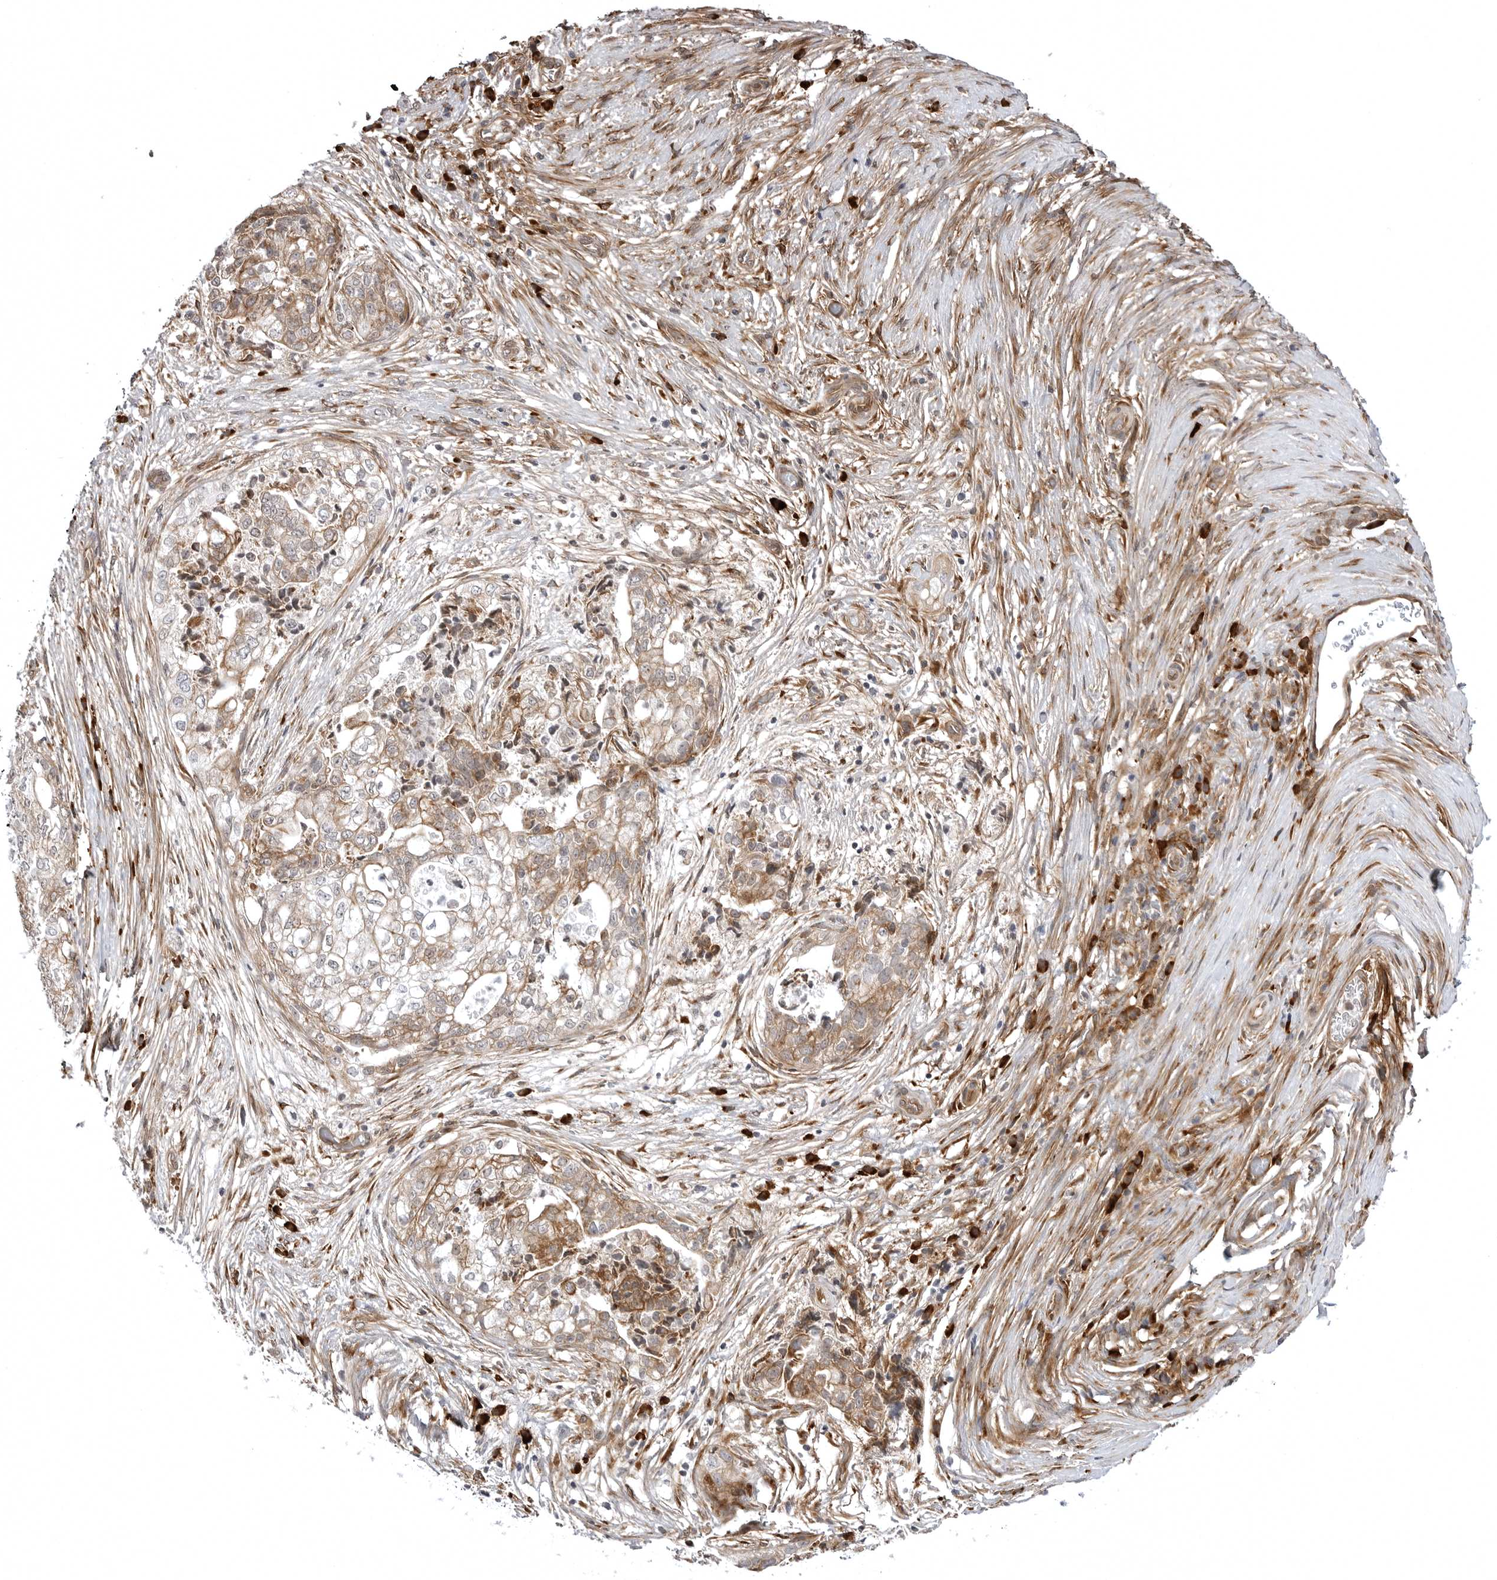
{"staining": {"intensity": "weak", "quantity": ">75%", "location": "cytoplasmic/membranous"}, "tissue": "pancreatic cancer", "cell_type": "Tumor cells", "image_type": "cancer", "snomed": [{"axis": "morphology", "description": "Adenocarcinoma, NOS"}, {"axis": "topography", "description": "Pancreas"}], "caption": "Immunohistochemistry histopathology image of pancreatic adenocarcinoma stained for a protein (brown), which reveals low levels of weak cytoplasmic/membranous positivity in about >75% of tumor cells.", "gene": "ARL5A", "patient": {"sex": "male", "age": 72}}